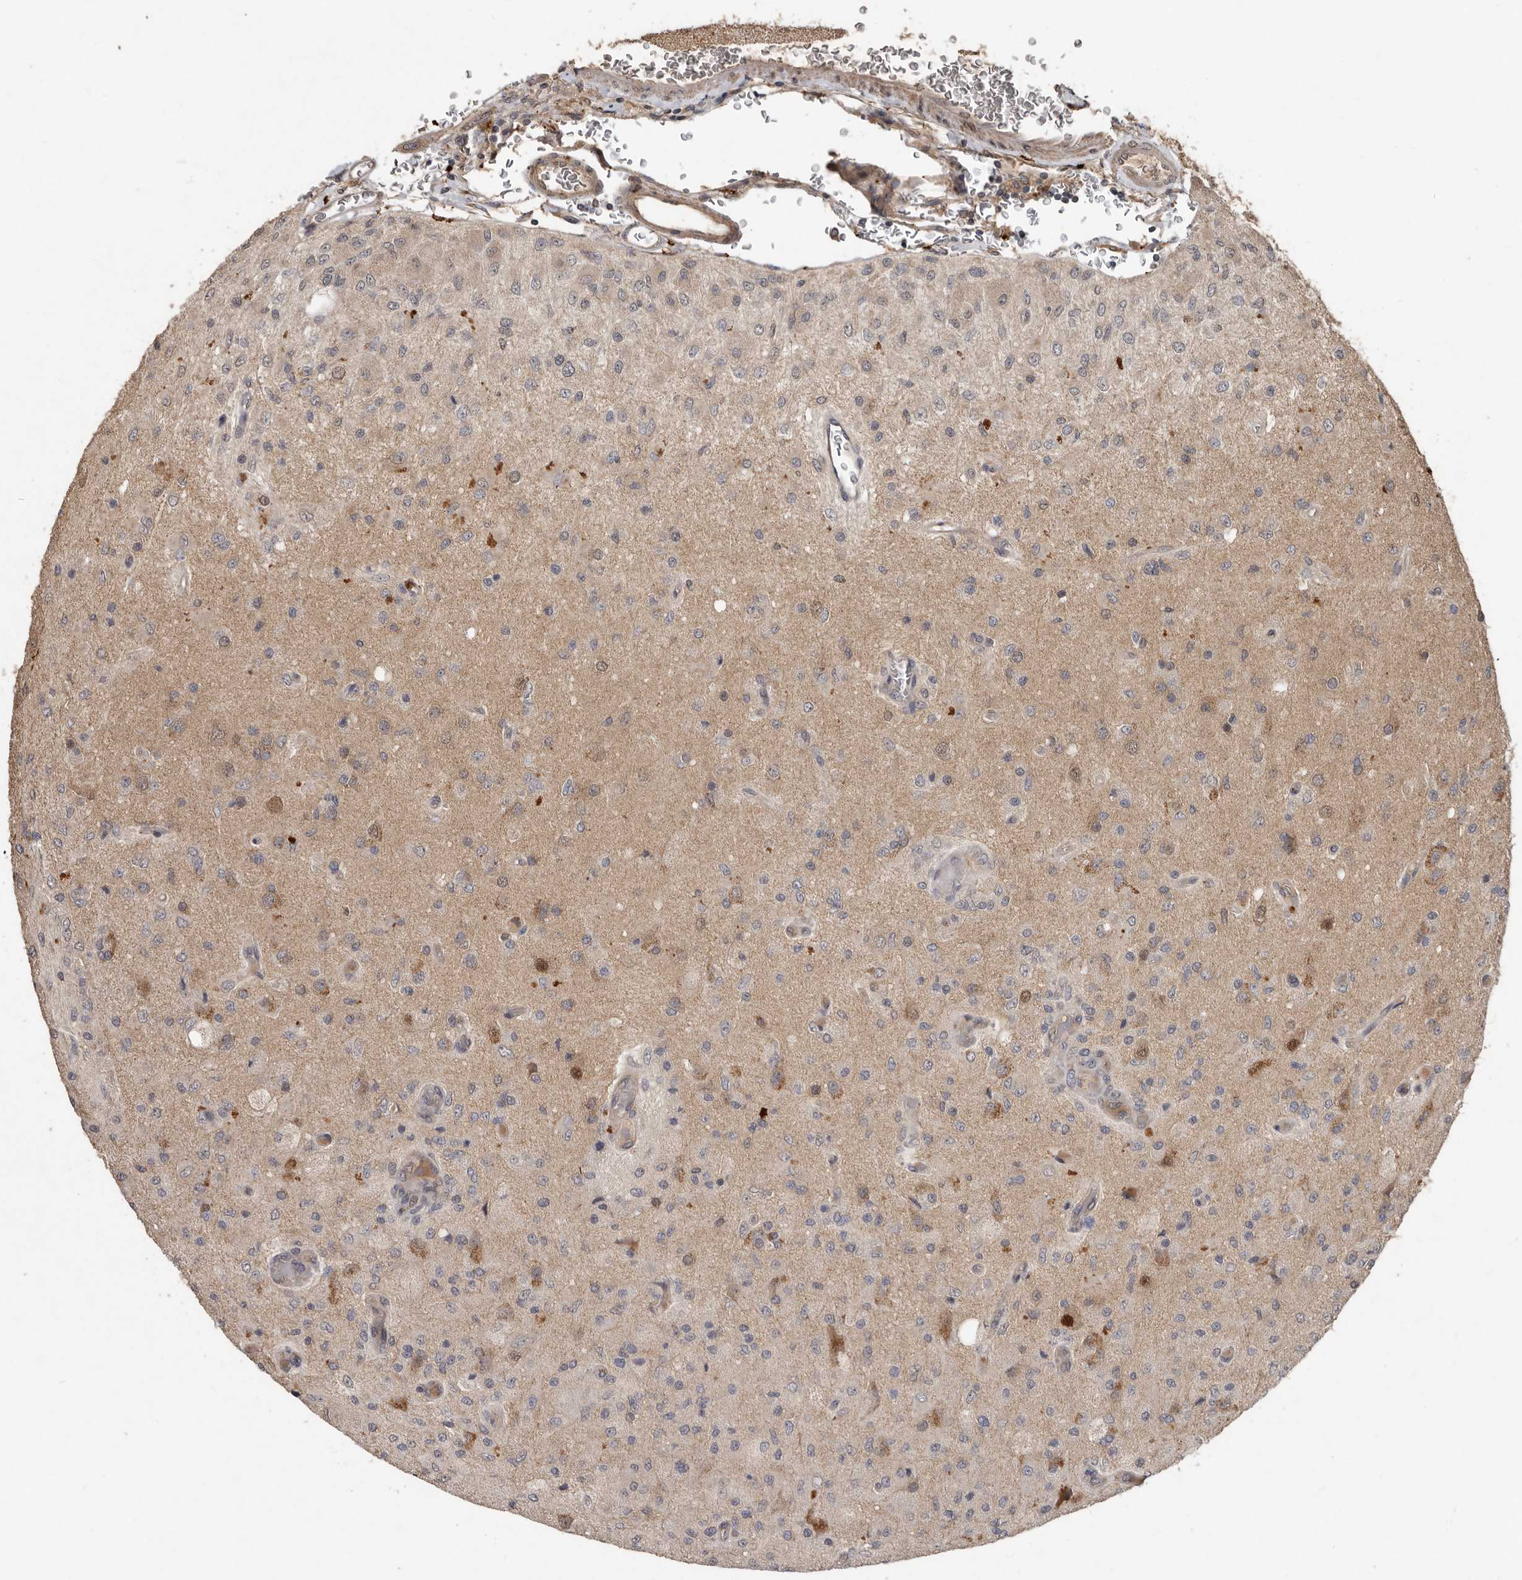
{"staining": {"intensity": "weak", "quantity": ">75%", "location": "cytoplasmic/membranous"}, "tissue": "glioma", "cell_type": "Tumor cells", "image_type": "cancer", "snomed": [{"axis": "morphology", "description": "Normal tissue, NOS"}, {"axis": "morphology", "description": "Glioma, malignant, High grade"}, {"axis": "topography", "description": "Cerebral cortex"}], "caption": "Weak cytoplasmic/membranous positivity is identified in approximately >75% of tumor cells in glioma.", "gene": "KIF26B", "patient": {"sex": "male", "age": 77}}